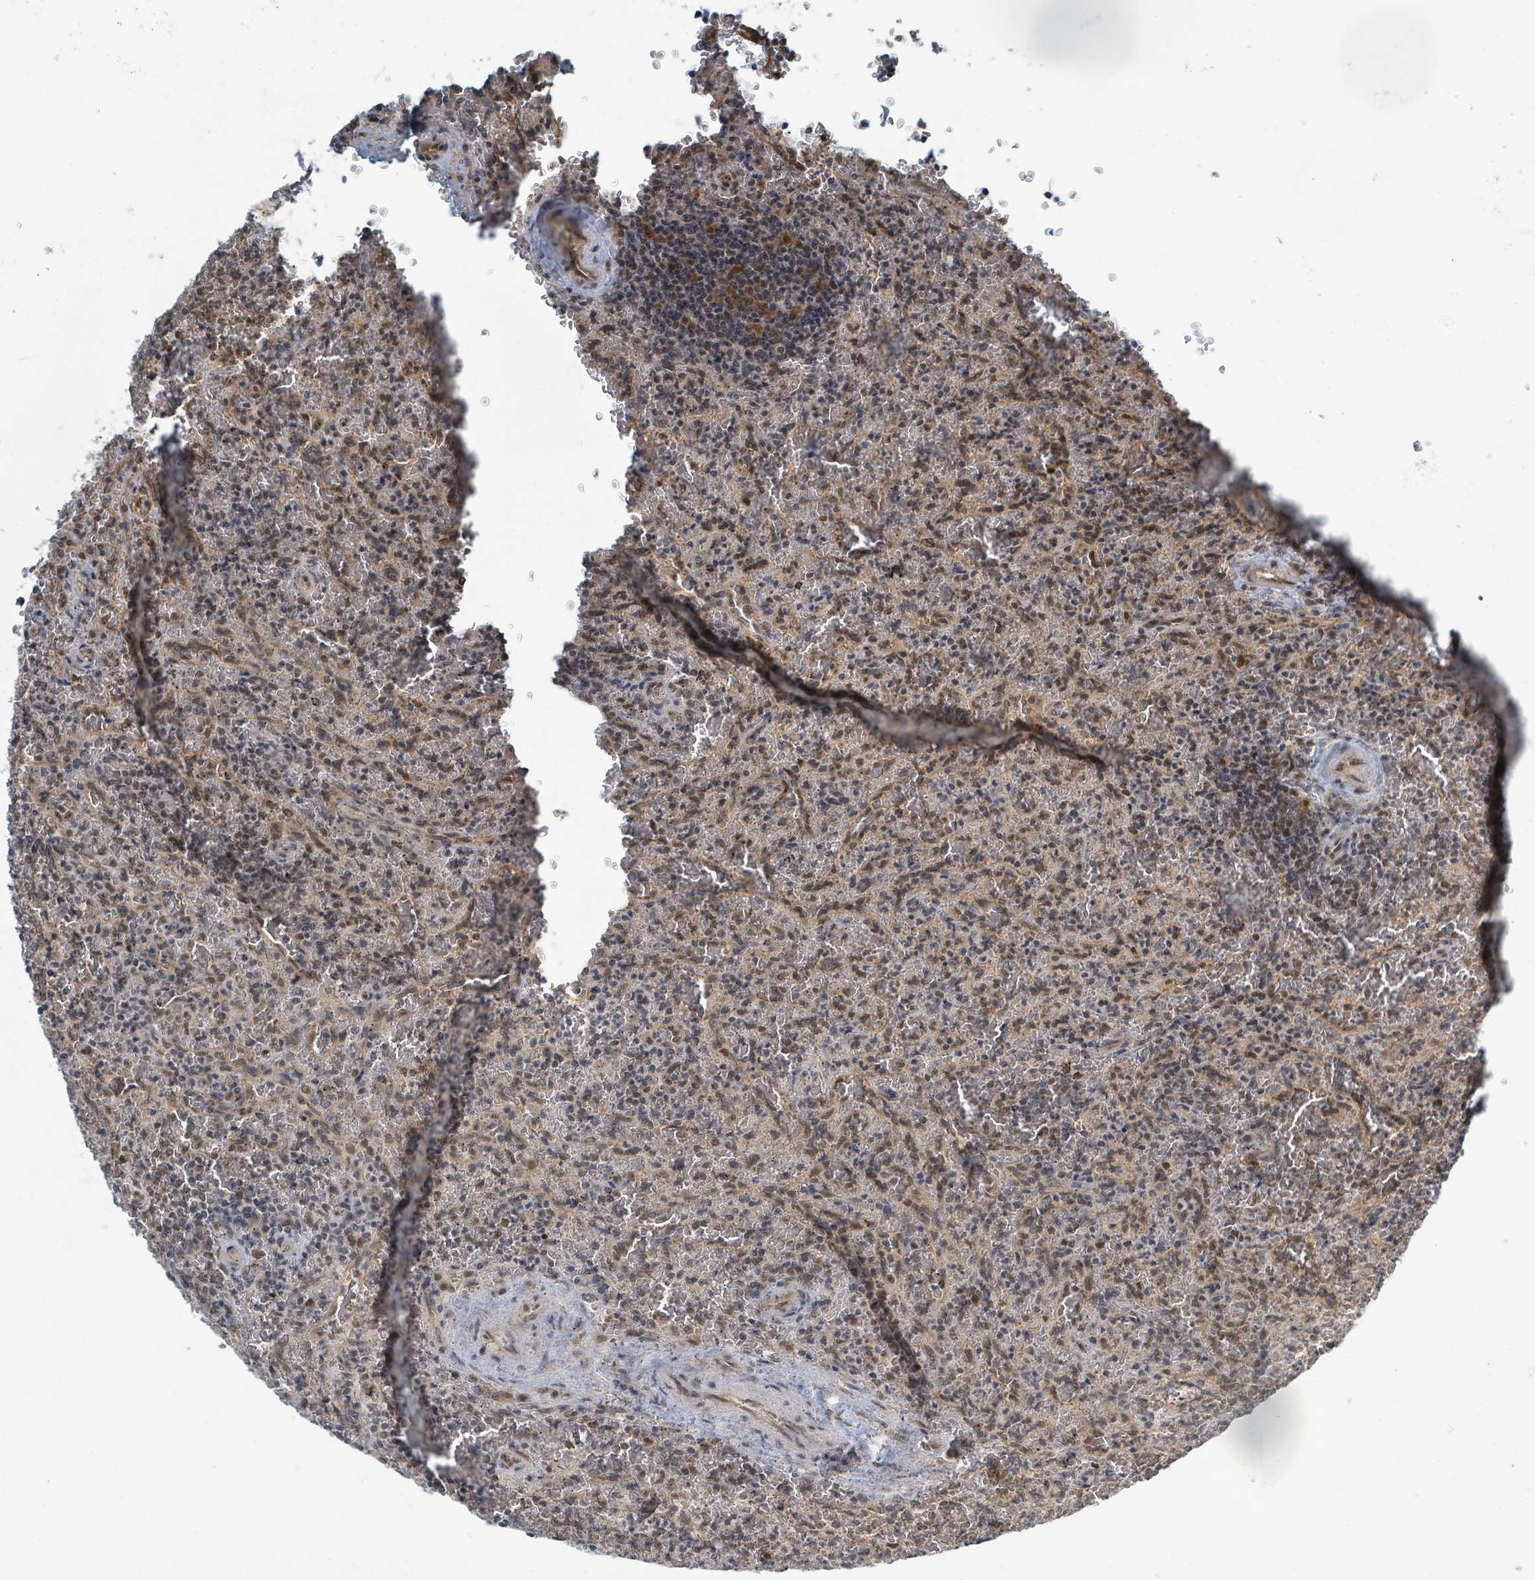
{"staining": {"intensity": "moderate", "quantity": ">75%", "location": "nuclear"}, "tissue": "lymphoma", "cell_type": "Tumor cells", "image_type": "cancer", "snomed": [{"axis": "morphology", "description": "Malignant lymphoma, non-Hodgkin's type, Low grade"}, {"axis": "topography", "description": "Spleen"}], "caption": "IHC staining of low-grade malignant lymphoma, non-Hodgkin's type, which reveals medium levels of moderate nuclear positivity in approximately >75% of tumor cells indicating moderate nuclear protein positivity. The staining was performed using DAB (3,3'-diaminobenzidine) (brown) for protein detection and nuclei were counterstained in hematoxylin (blue).", "gene": "INTS15", "patient": {"sex": "female", "age": 64}}